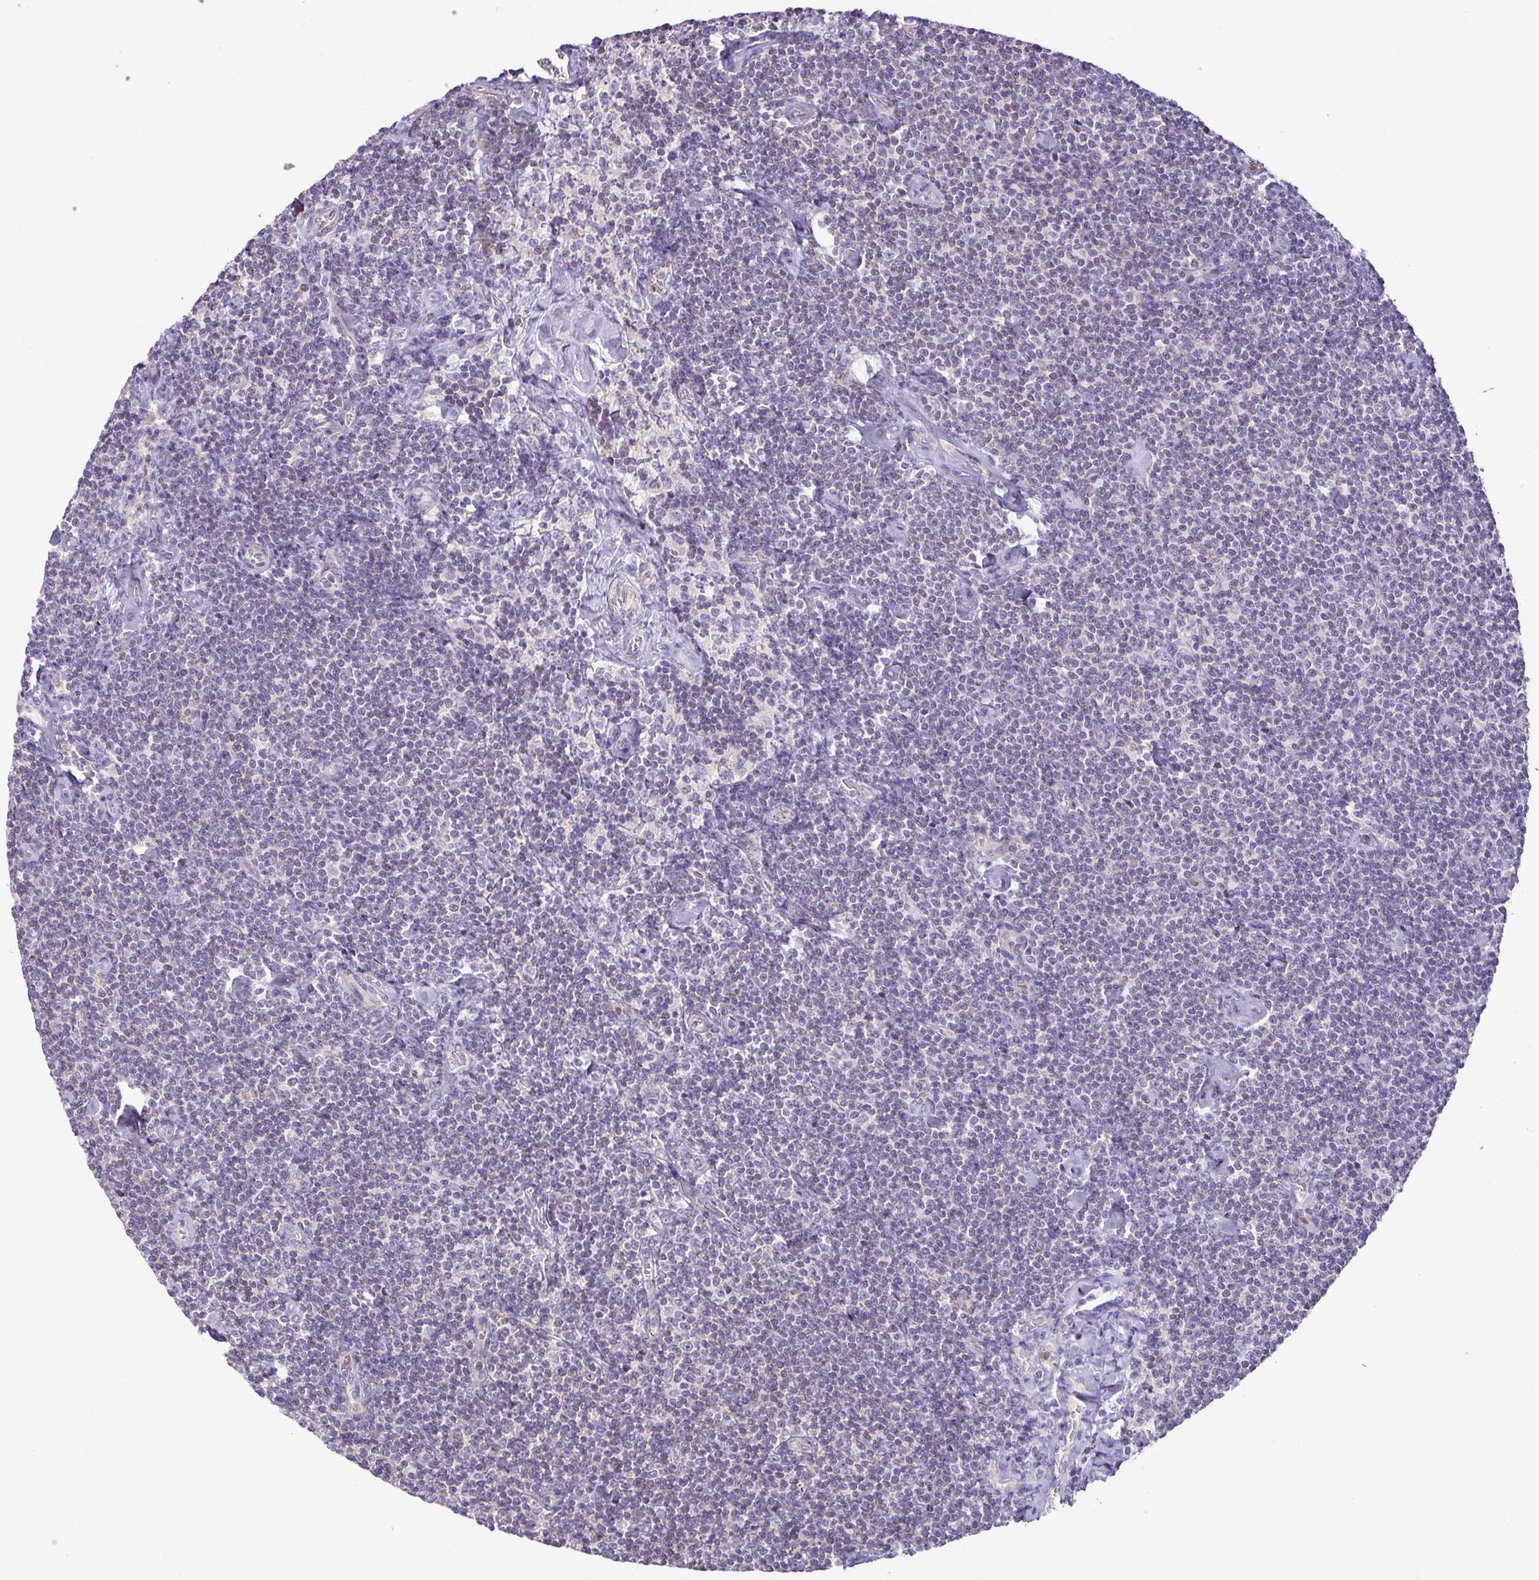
{"staining": {"intensity": "negative", "quantity": "none", "location": "none"}, "tissue": "lymphoma", "cell_type": "Tumor cells", "image_type": "cancer", "snomed": [{"axis": "morphology", "description": "Malignant lymphoma, non-Hodgkin's type, Low grade"}, {"axis": "topography", "description": "Lymph node"}], "caption": "Lymphoma was stained to show a protein in brown. There is no significant staining in tumor cells. (DAB immunohistochemistry (IHC), high magnification).", "gene": "MYL10", "patient": {"sex": "male", "age": 81}}